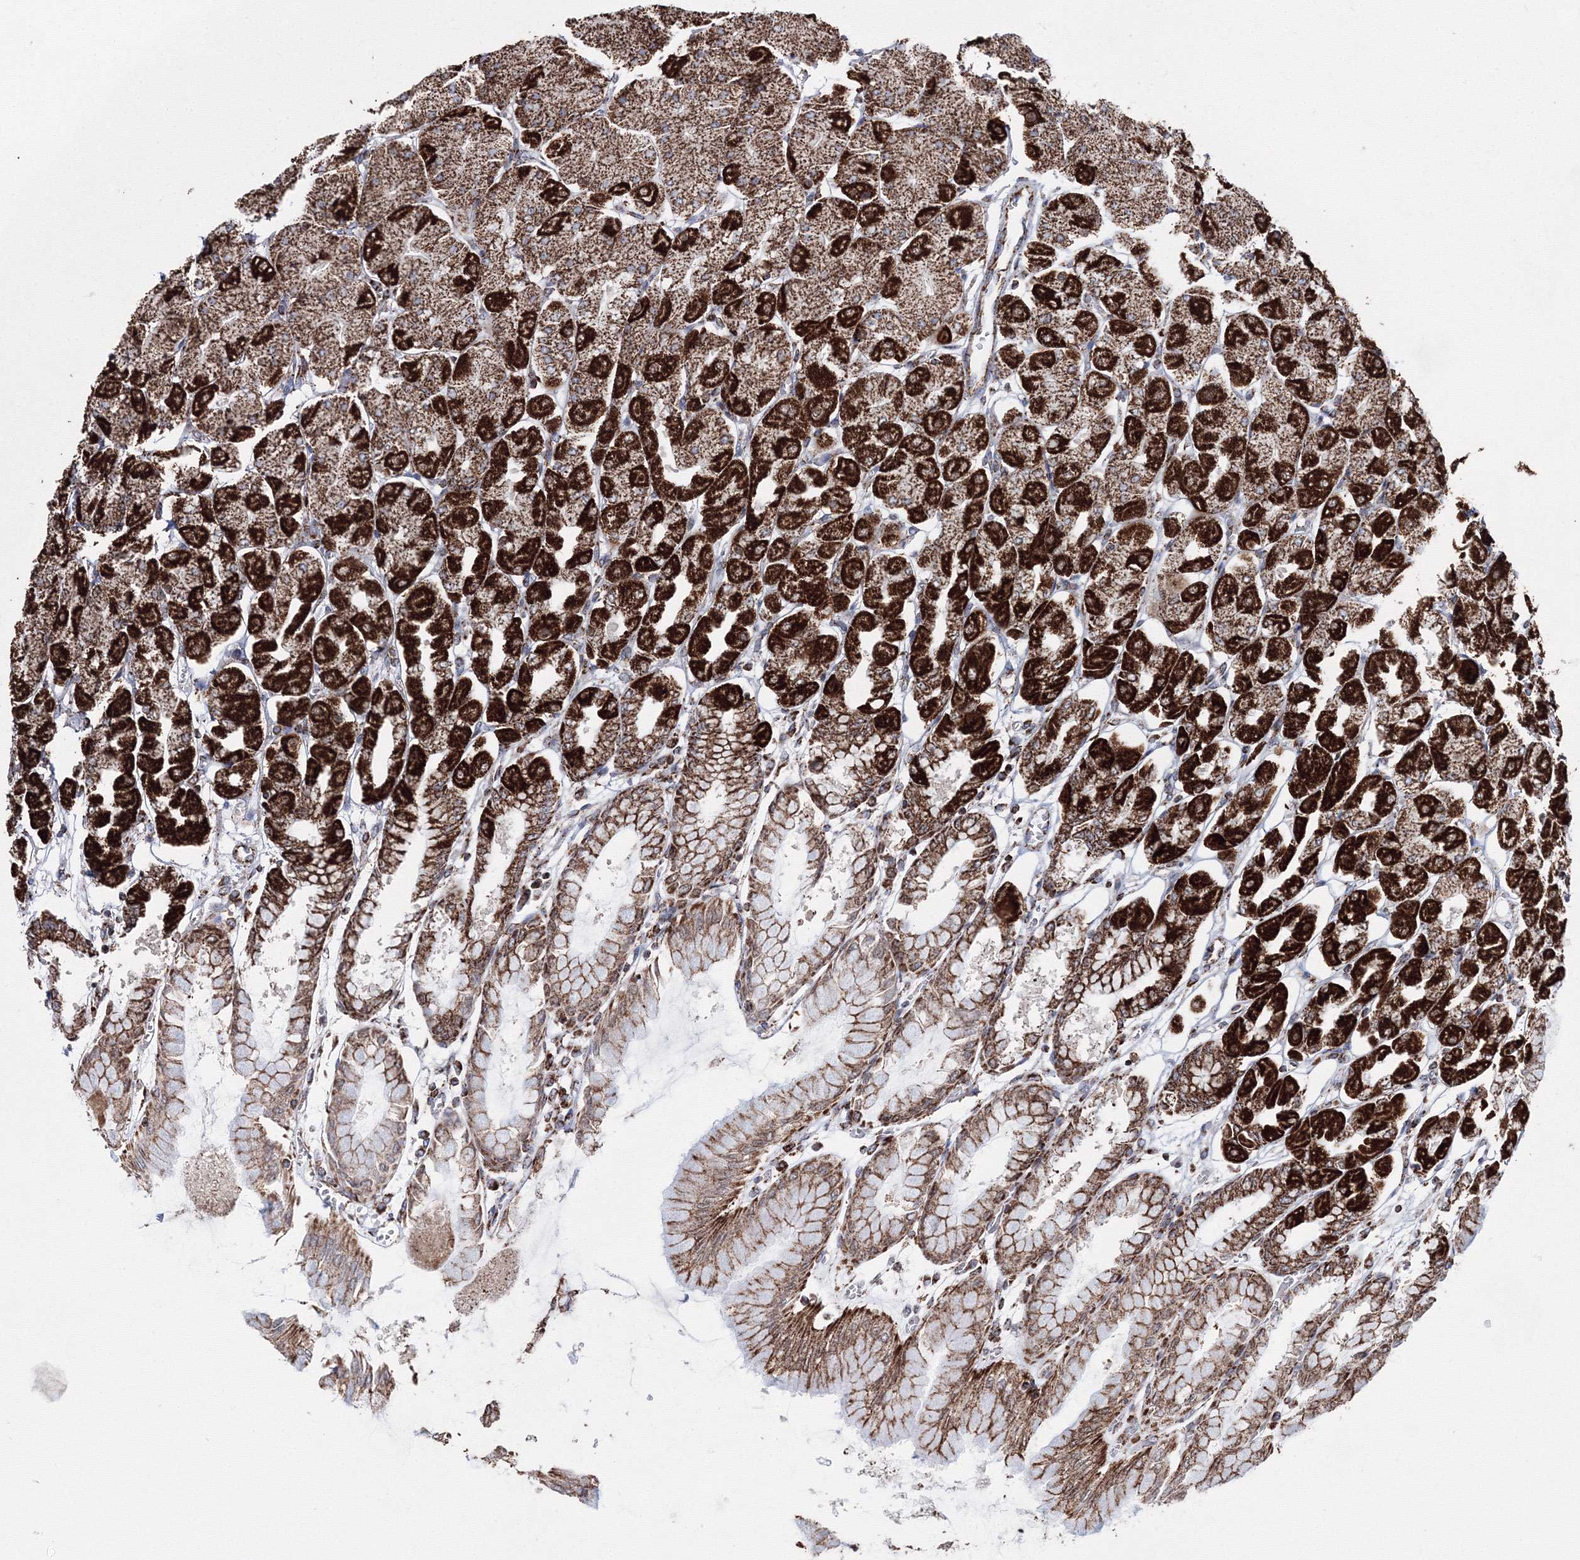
{"staining": {"intensity": "strong", "quantity": ">75%", "location": "cytoplasmic/membranous"}, "tissue": "stomach", "cell_type": "Glandular cells", "image_type": "normal", "snomed": [{"axis": "morphology", "description": "Normal tissue, NOS"}, {"axis": "topography", "description": "Stomach, upper"}], "caption": "Glandular cells show high levels of strong cytoplasmic/membranous staining in approximately >75% of cells in benign human stomach.", "gene": "HADHB", "patient": {"sex": "female", "age": 56}}